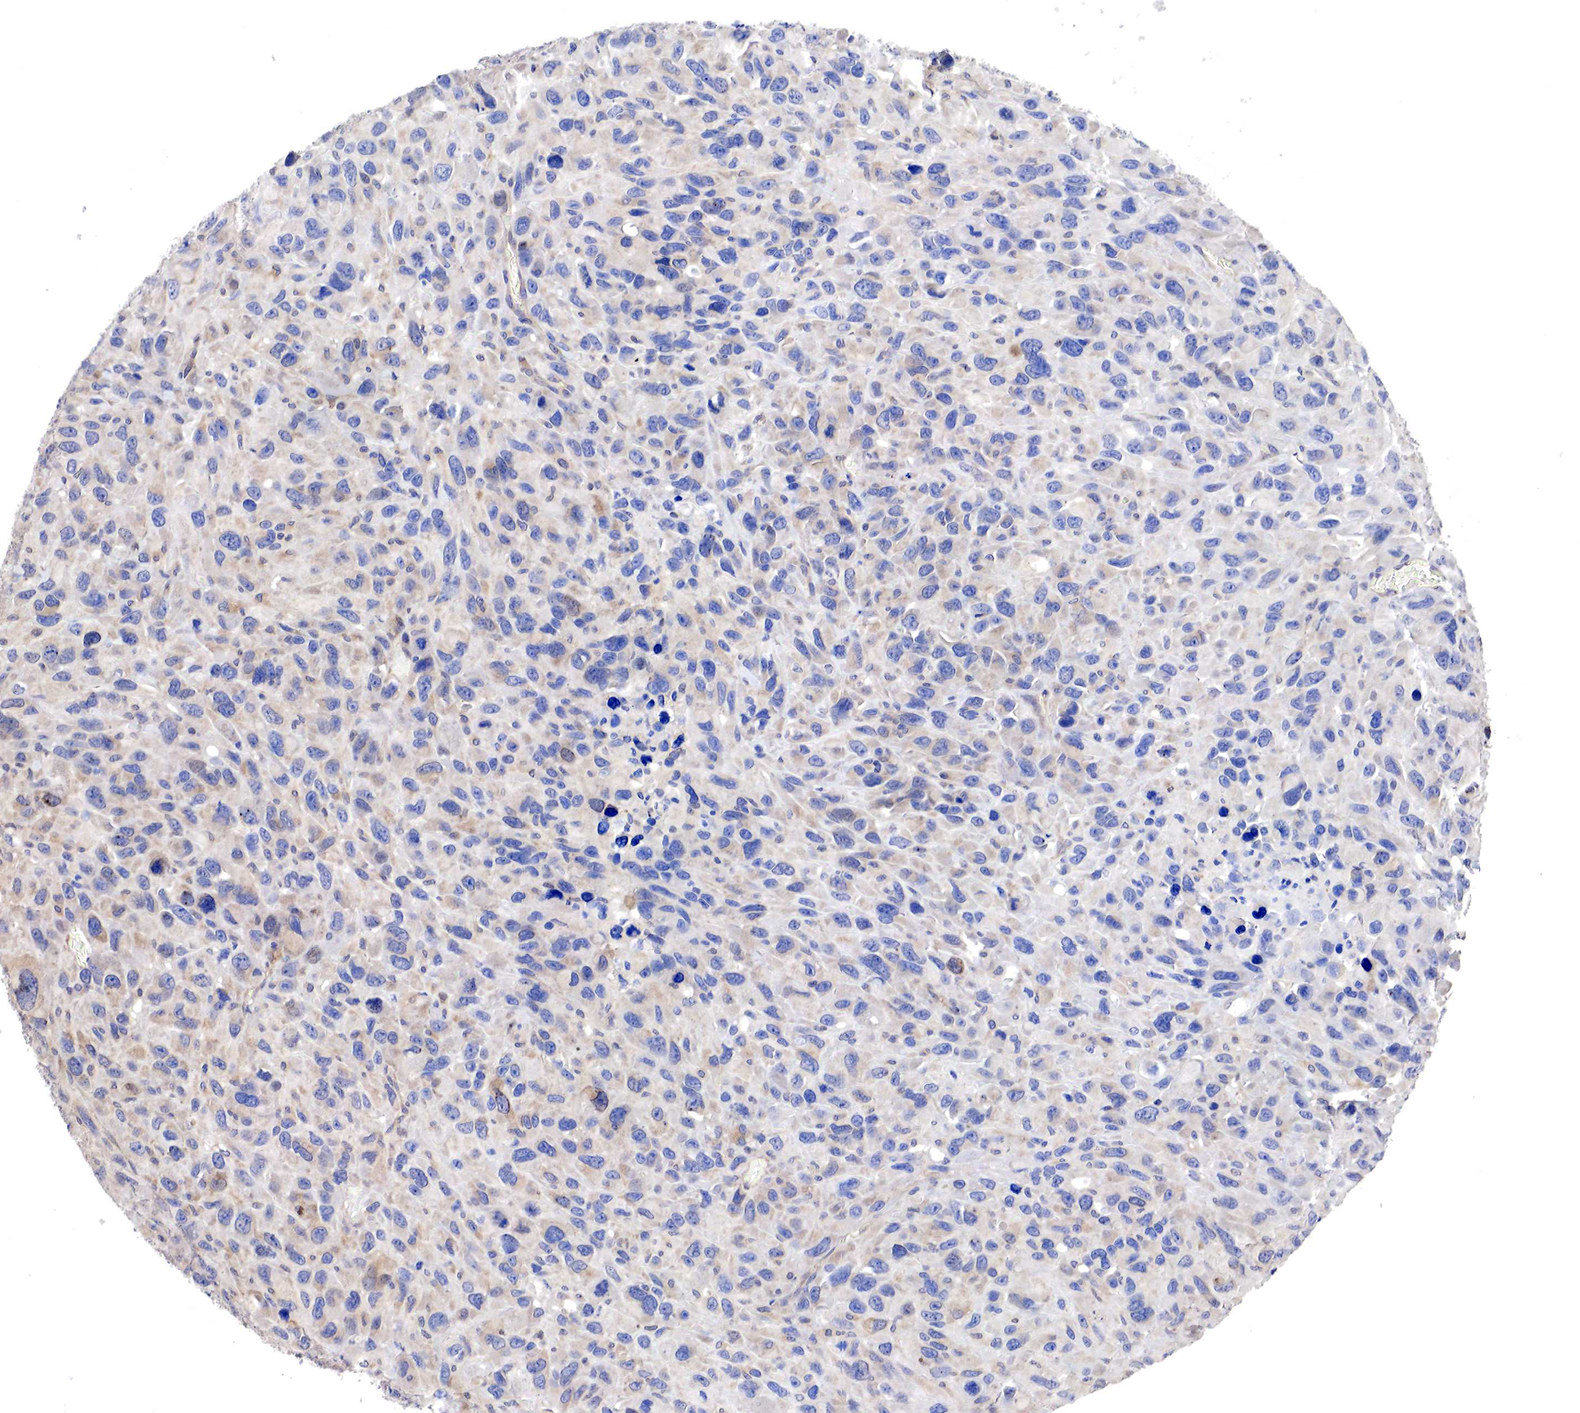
{"staining": {"intensity": "weak", "quantity": "25%-75%", "location": "cytoplasmic/membranous"}, "tissue": "renal cancer", "cell_type": "Tumor cells", "image_type": "cancer", "snomed": [{"axis": "morphology", "description": "Adenocarcinoma, NOS"}, {"axis": "topography", "description": "Kidney"}], "caption": "Brown immunohistochemical staining in human renal cancer (adenocarcinoma) reveals weak cytoplasmic/membranous positivity in approximately 25%-75% of tumor cells. (DAB (3,3'-diaminobenzidine) = brown stain, brightfield microscopy at high magnification).", "gene": "PABIR2", "patient": {"sex": "male", "age": 79}}